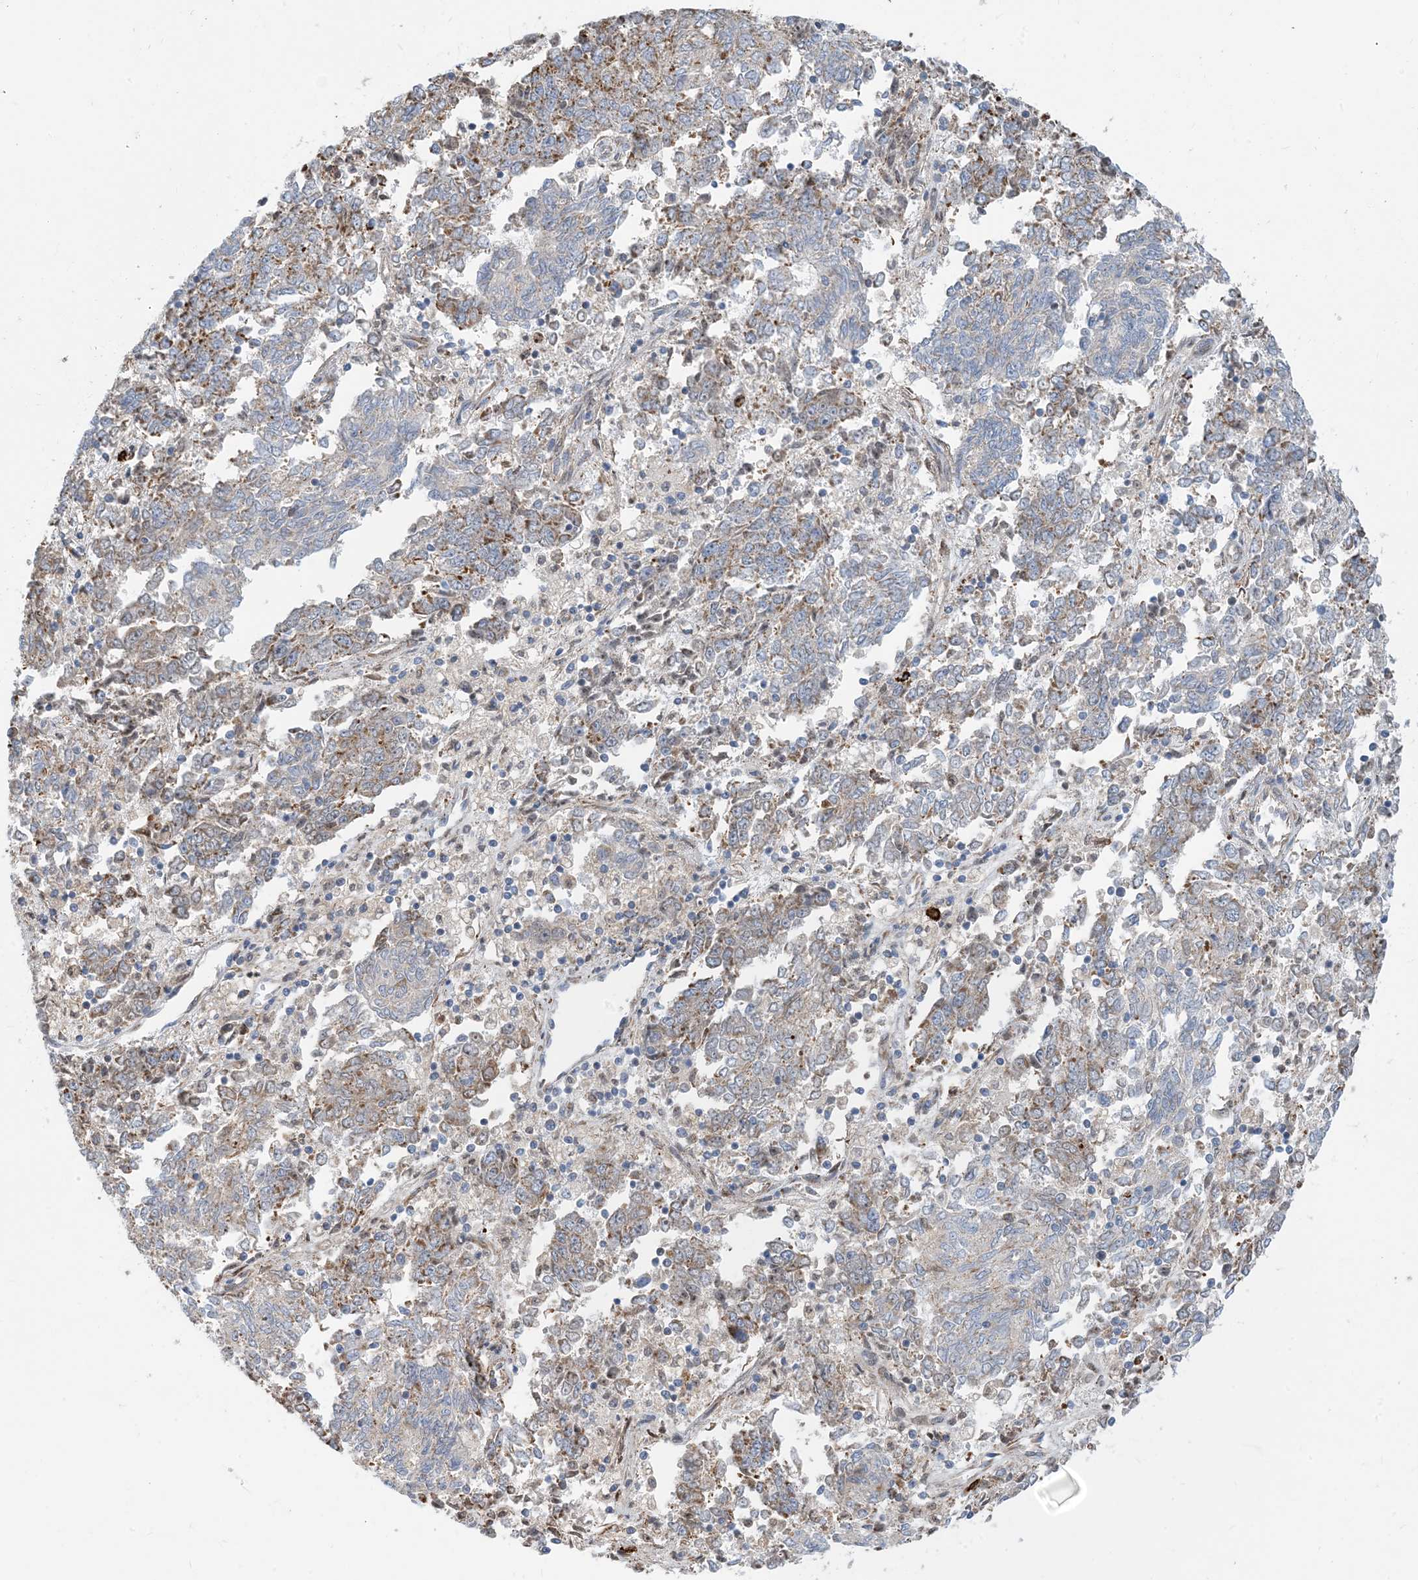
{"staining": {"intensity": "moderate", "quantity": "<25%", "location": "cytoplasmic/membranous"}, "tissue": "endometrial cancer", "cell_type": "Tumor cells", "image_type": "cancer", "snomed": [{"axis": "morphology", "description": "Adenocarcinoma, NOS"}, {"axis": "topography", "description": "Endometrium"}], "caption": "Endometrial adenocarcinoma was stained to show a protein in brown. There is low levels of moderate cytoplasmic/membranous expression in approximately <25% of tumor cells.", "gene": "PCDHGA1", "patient": {"sex": "female", "age": 80}}